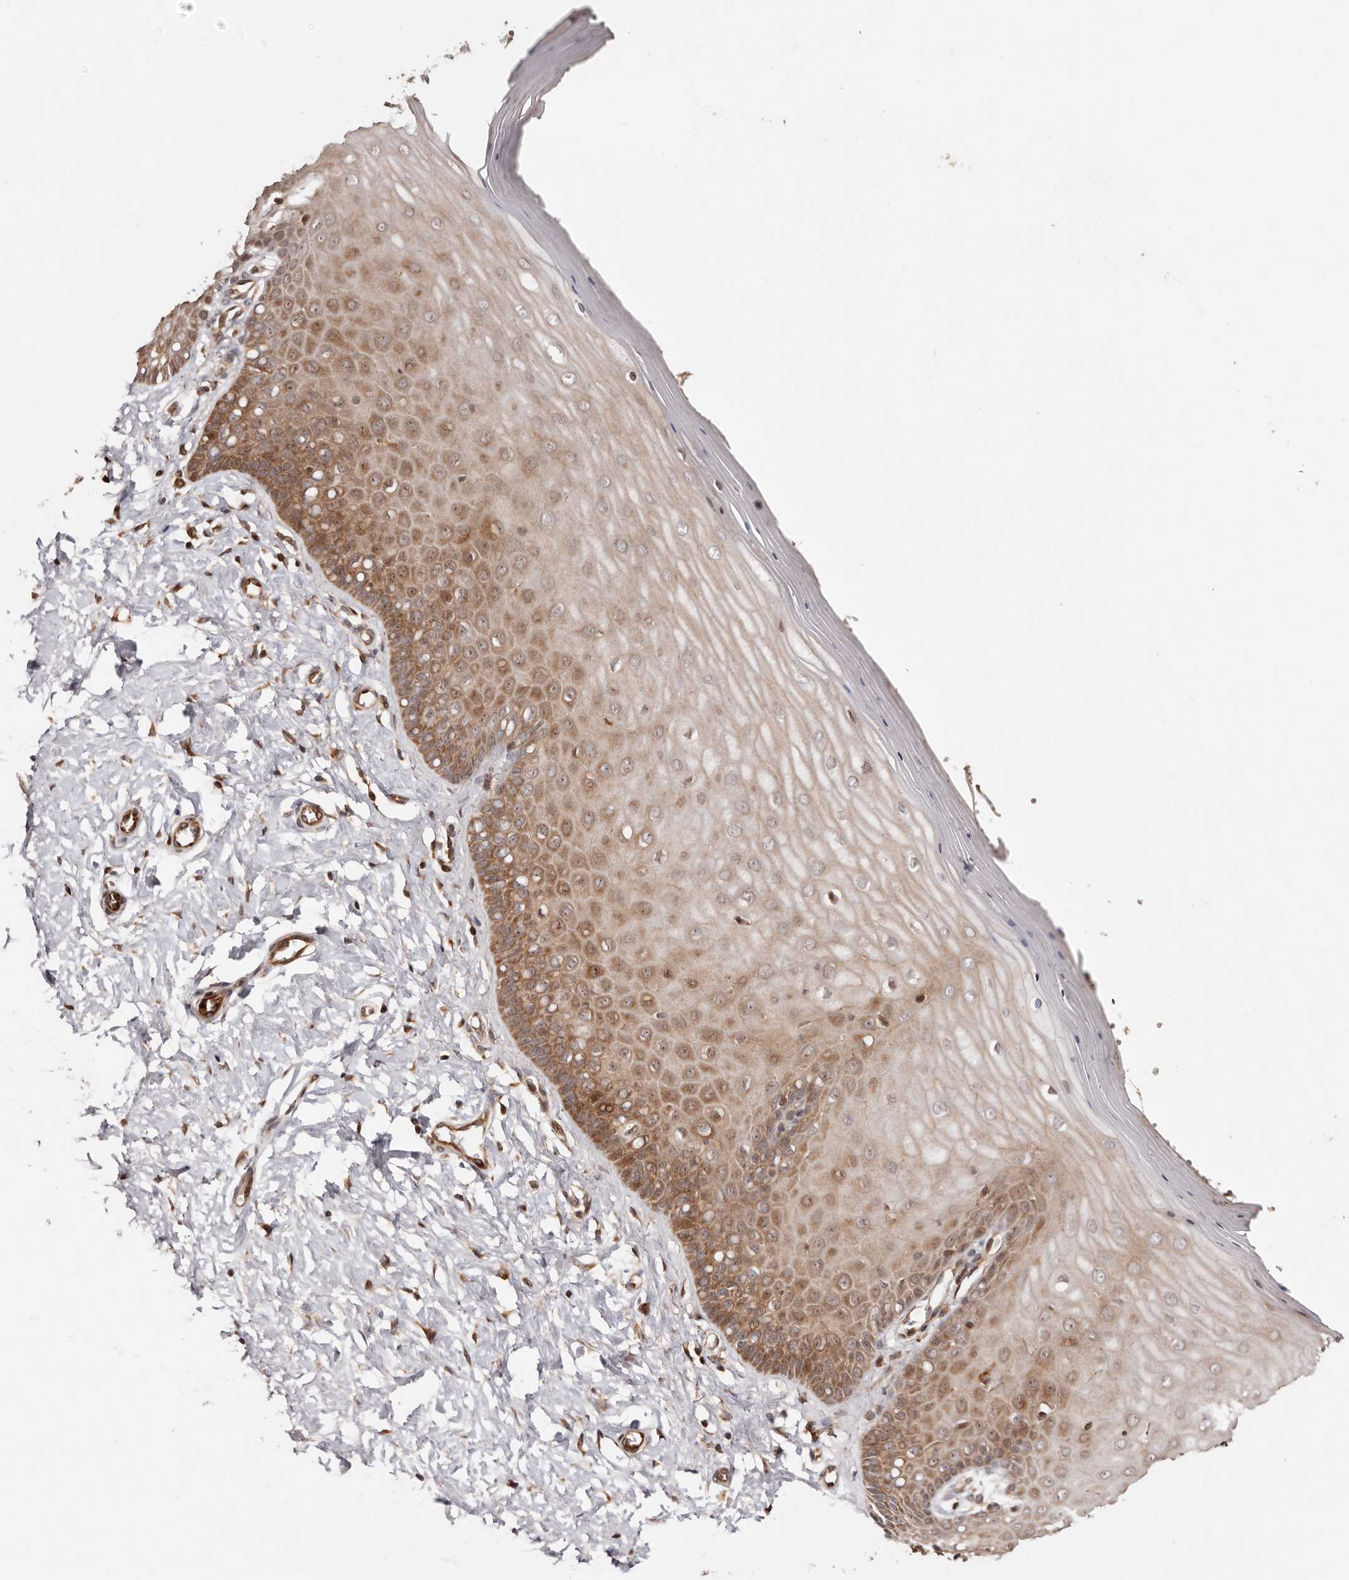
{"staining": {"intensity": "strong", "quantity": ">75%", "location": "cytoplasmic/membranous,nuclear"}, "tissue": "cervix", "cell_type": "Glandular cells", "image_type": "normal", "snomed": [{"axis": "morphology", "description": "Normal tissue, NOS"}, {"axis": "topography", "description": "Cervix"}], "caption": "A micrograph showing strong cytoplasmic/membranous,nuclear positivity in approximately >75% of glandular cells in unremarkable cervix, as visualized by brown immunohistochemical staining.", "gene": "PTPN22", "patient": {"sex": "female", "age": 55}}